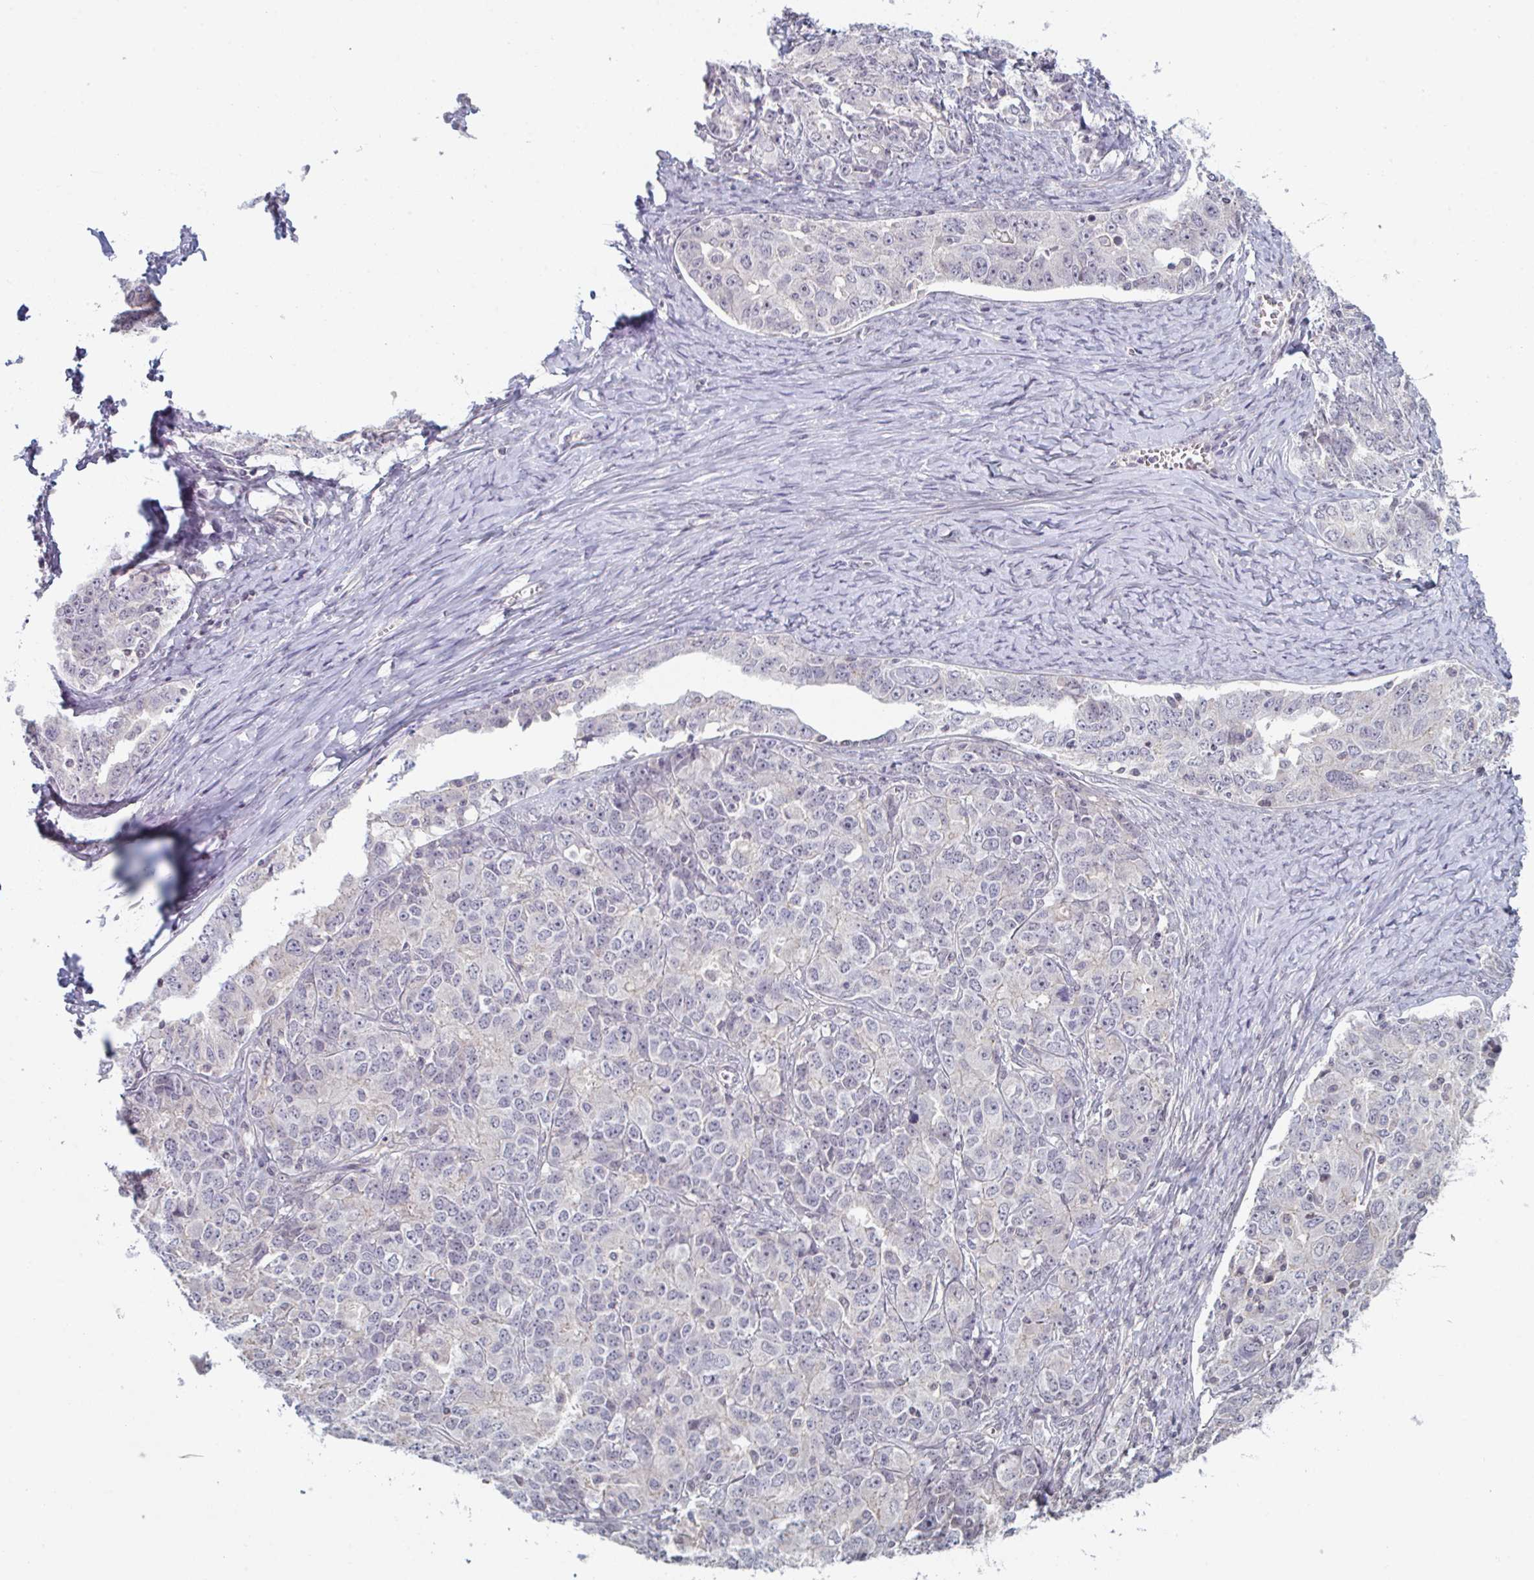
{"staining": {"intensity": "negative", "quantity": "none", "location": "none"}, "tissue": "ovarian cancer", "cell_type": "Tumor cells", "image_type": "cancer", "snomed": [{"axis": "morphology", "description": "Carcinoma, endometroid"}, {"axis": "topography", "description": "Ovary"}], "caption": "The immunohistochemistry image has no significant expression in tumor cells of ovarian endometroid carcinoma tissue. (Brightfield microscopy of DAB immunohistochemistry at high magnification).", "gene": "ZNF214", "patient": {"sex": "female", "age": 62}}